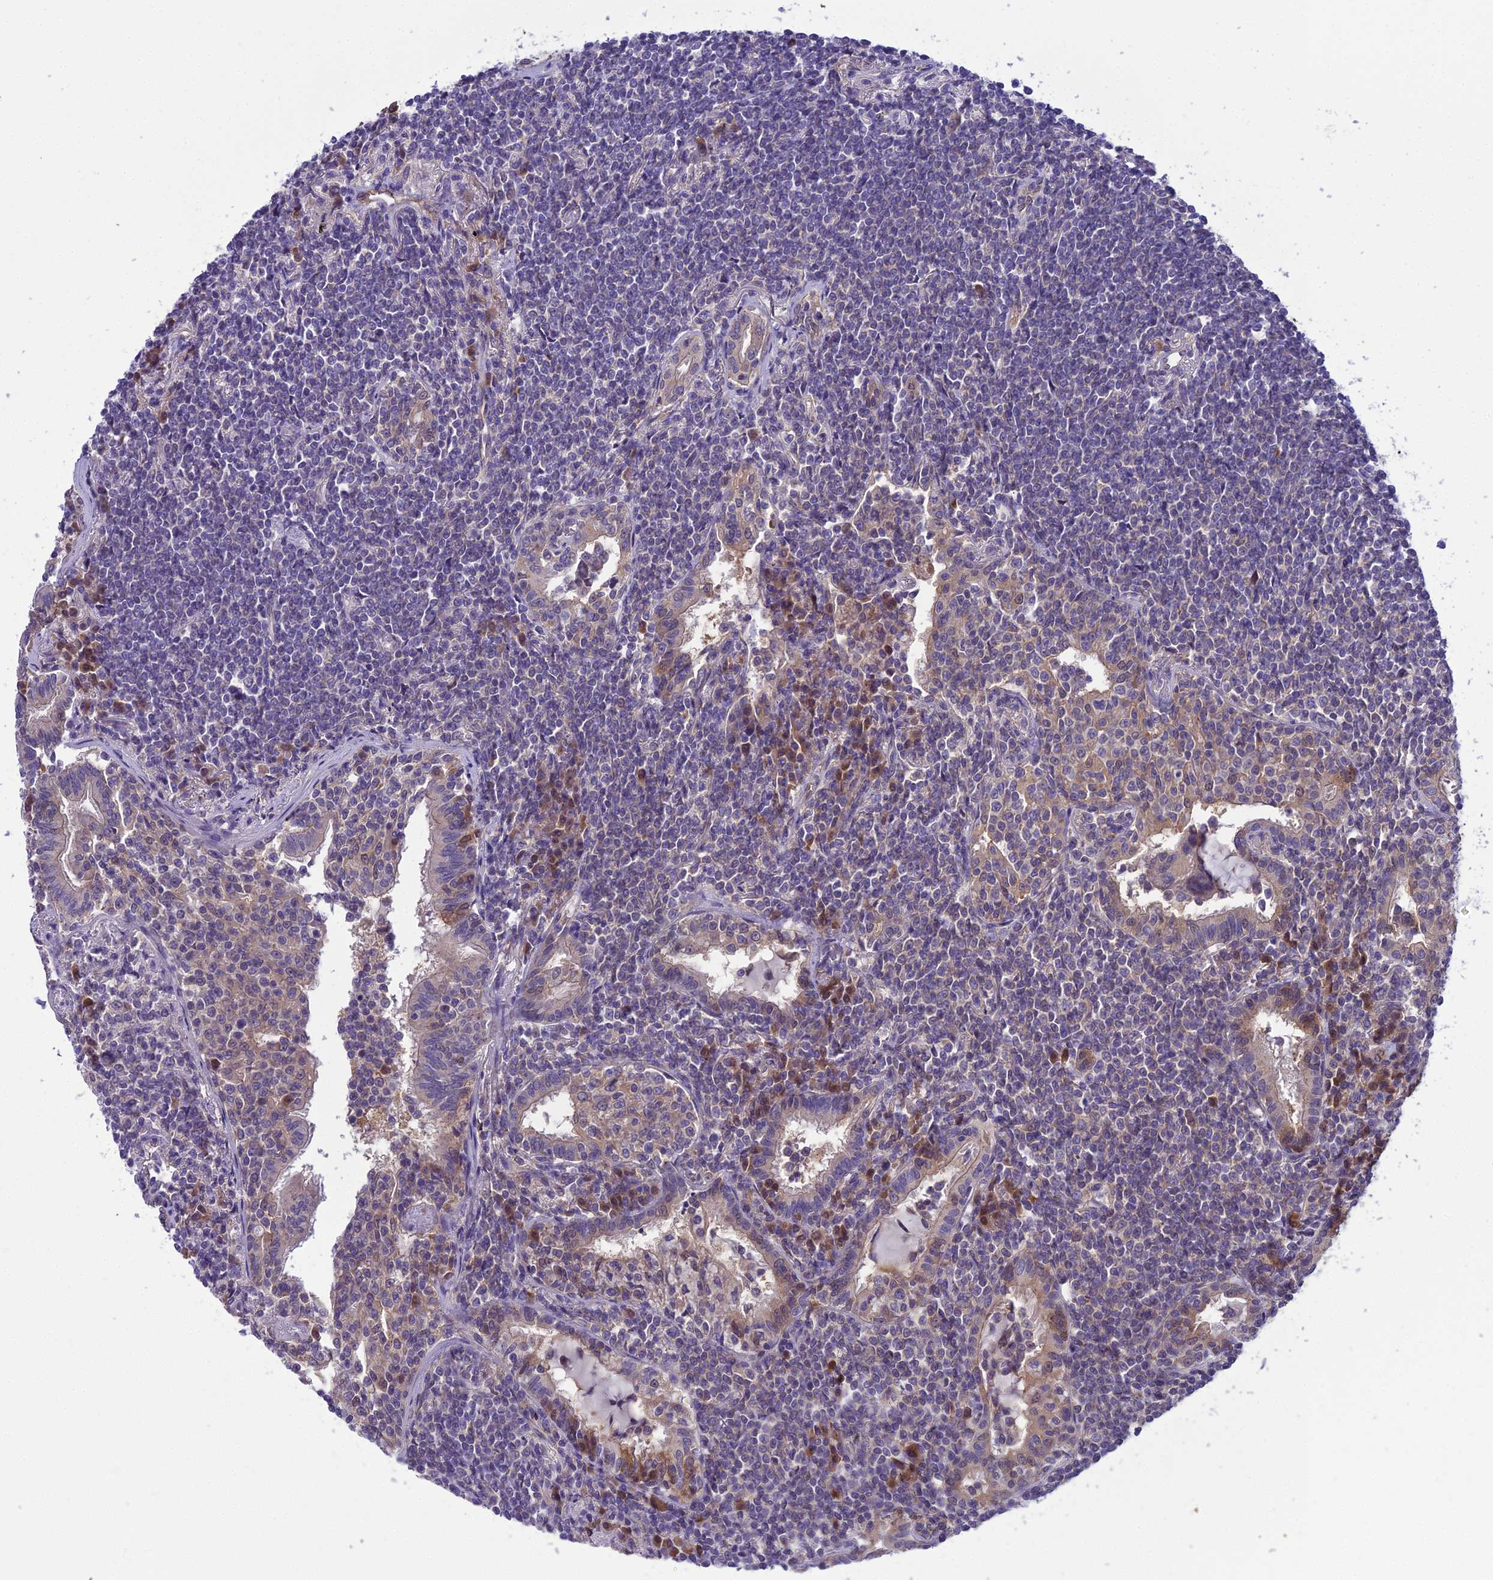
{"staining": {"intensity": "negative", "quantity": "none", "location": "none"}, "tissue": "lymphoma", "cell_type": "Tumor cells", "image_type": "cancer", "snomed": [{"axis": "morphology", "description": "Malignant lymphoma, non-Hodgkin's type, Low grade"}, {"axis": "topography", "description": "Lung"}], "caption": "Tumor cells are negative for brown protein staining in lymphoma. The staining is performed using DAB (3,3'-diaminobenzidine) brown chromogen with nuclei counter-stained in using hematoxylin.", "gene": "BORCS6", "patient": {"sex": "female", "age": 71}}